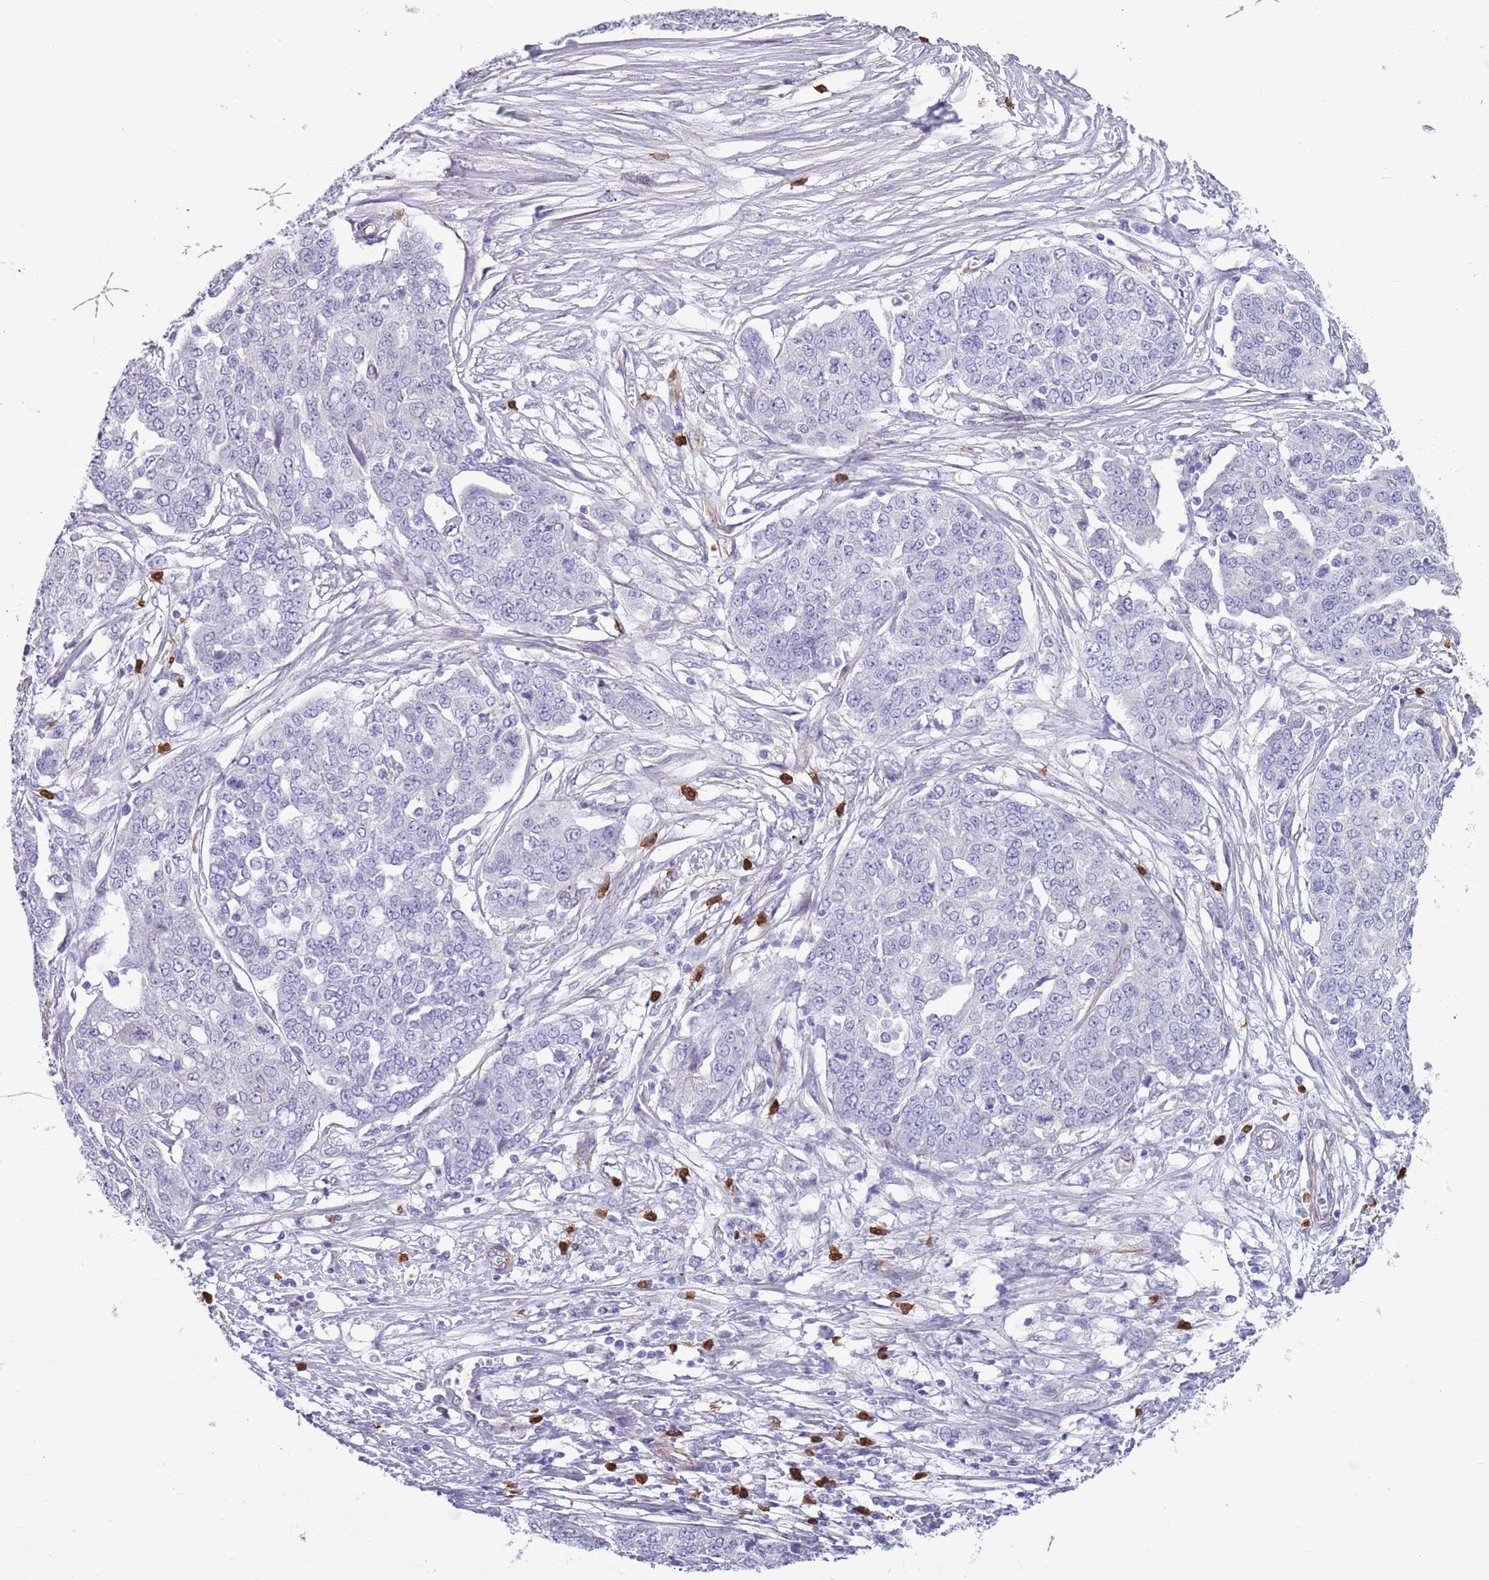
{"staining": {"intensity": "negative", "quantity": "none", "location": "none"}, "tissue": "ovarian cancer", "cell_type": "Tumor cells", "image_type": "cancer", "snomed": [{"axis": "morphology", "description": "Cystadenocarcinoma, serous, NOS"}, {"axis": "topography", "description": "Soft tissue"}, {"axis": "topography", "description": "Ovary"}], "caption": "There is no significant positivity in tumor cells of ovarian cancer.", "gene": "TSGA13", "patient": {"sex": "female", "age": 57}}